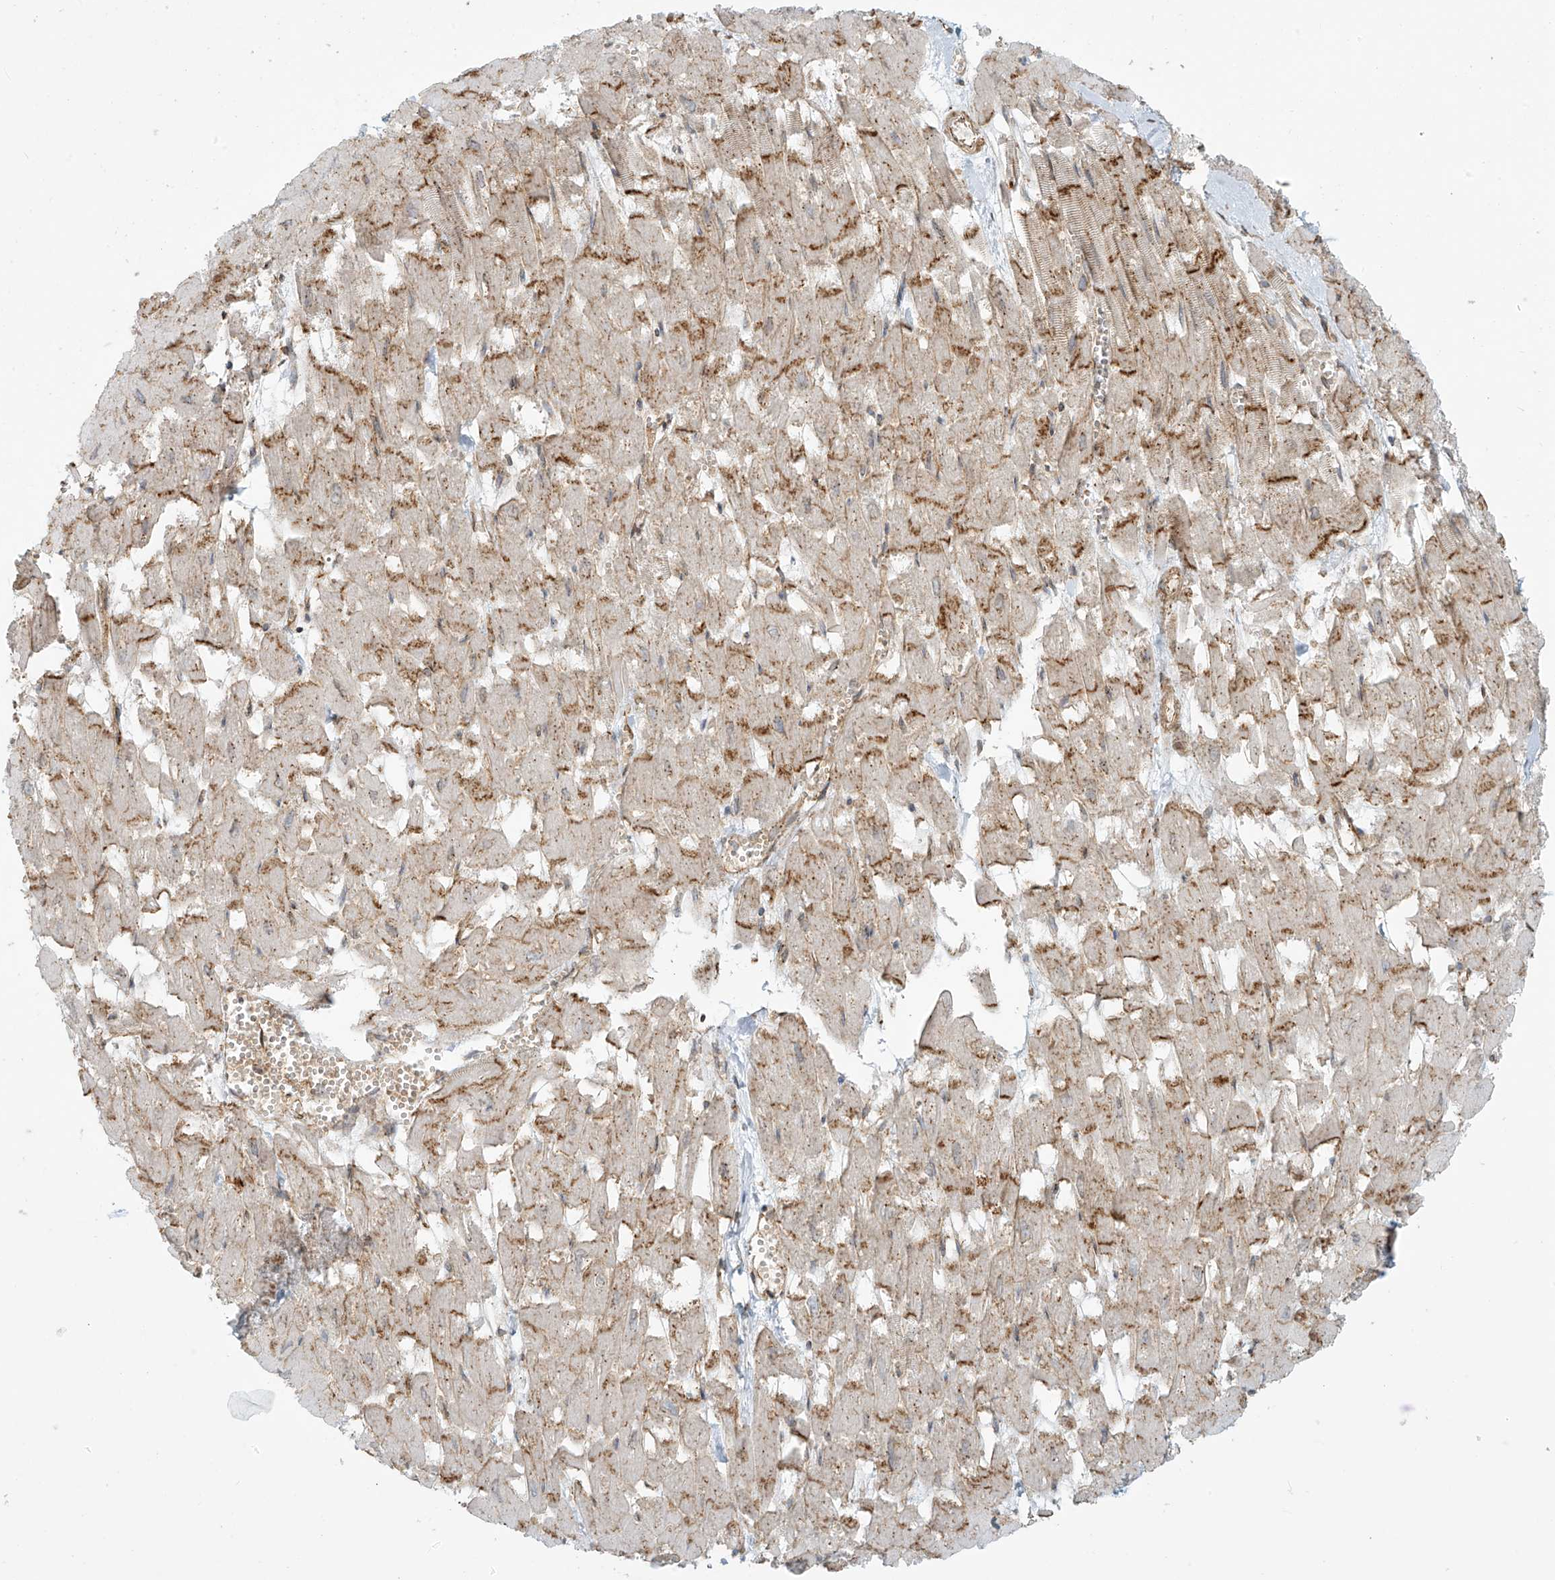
{"staining": {"intensity": "moderate", "quantity": "<25%", "location": "cytoplasmic/membranous"}, "tissue": "heart muscle", "cell_type": "Cardiomyocytes", "image_type": "normal", "snomed": [{"axis": "morphology", "description": "Normal tissue, NOS"}, {"axis": "topography", "description": "Heart"}], "caption": "Protein staining displays moderate cytoplasmic/membranous staining in about <25% of cardiomyocytes in benign heart muscle.", "gene": "LZTS3", "patient": {"sex": "male", "age": 54}}